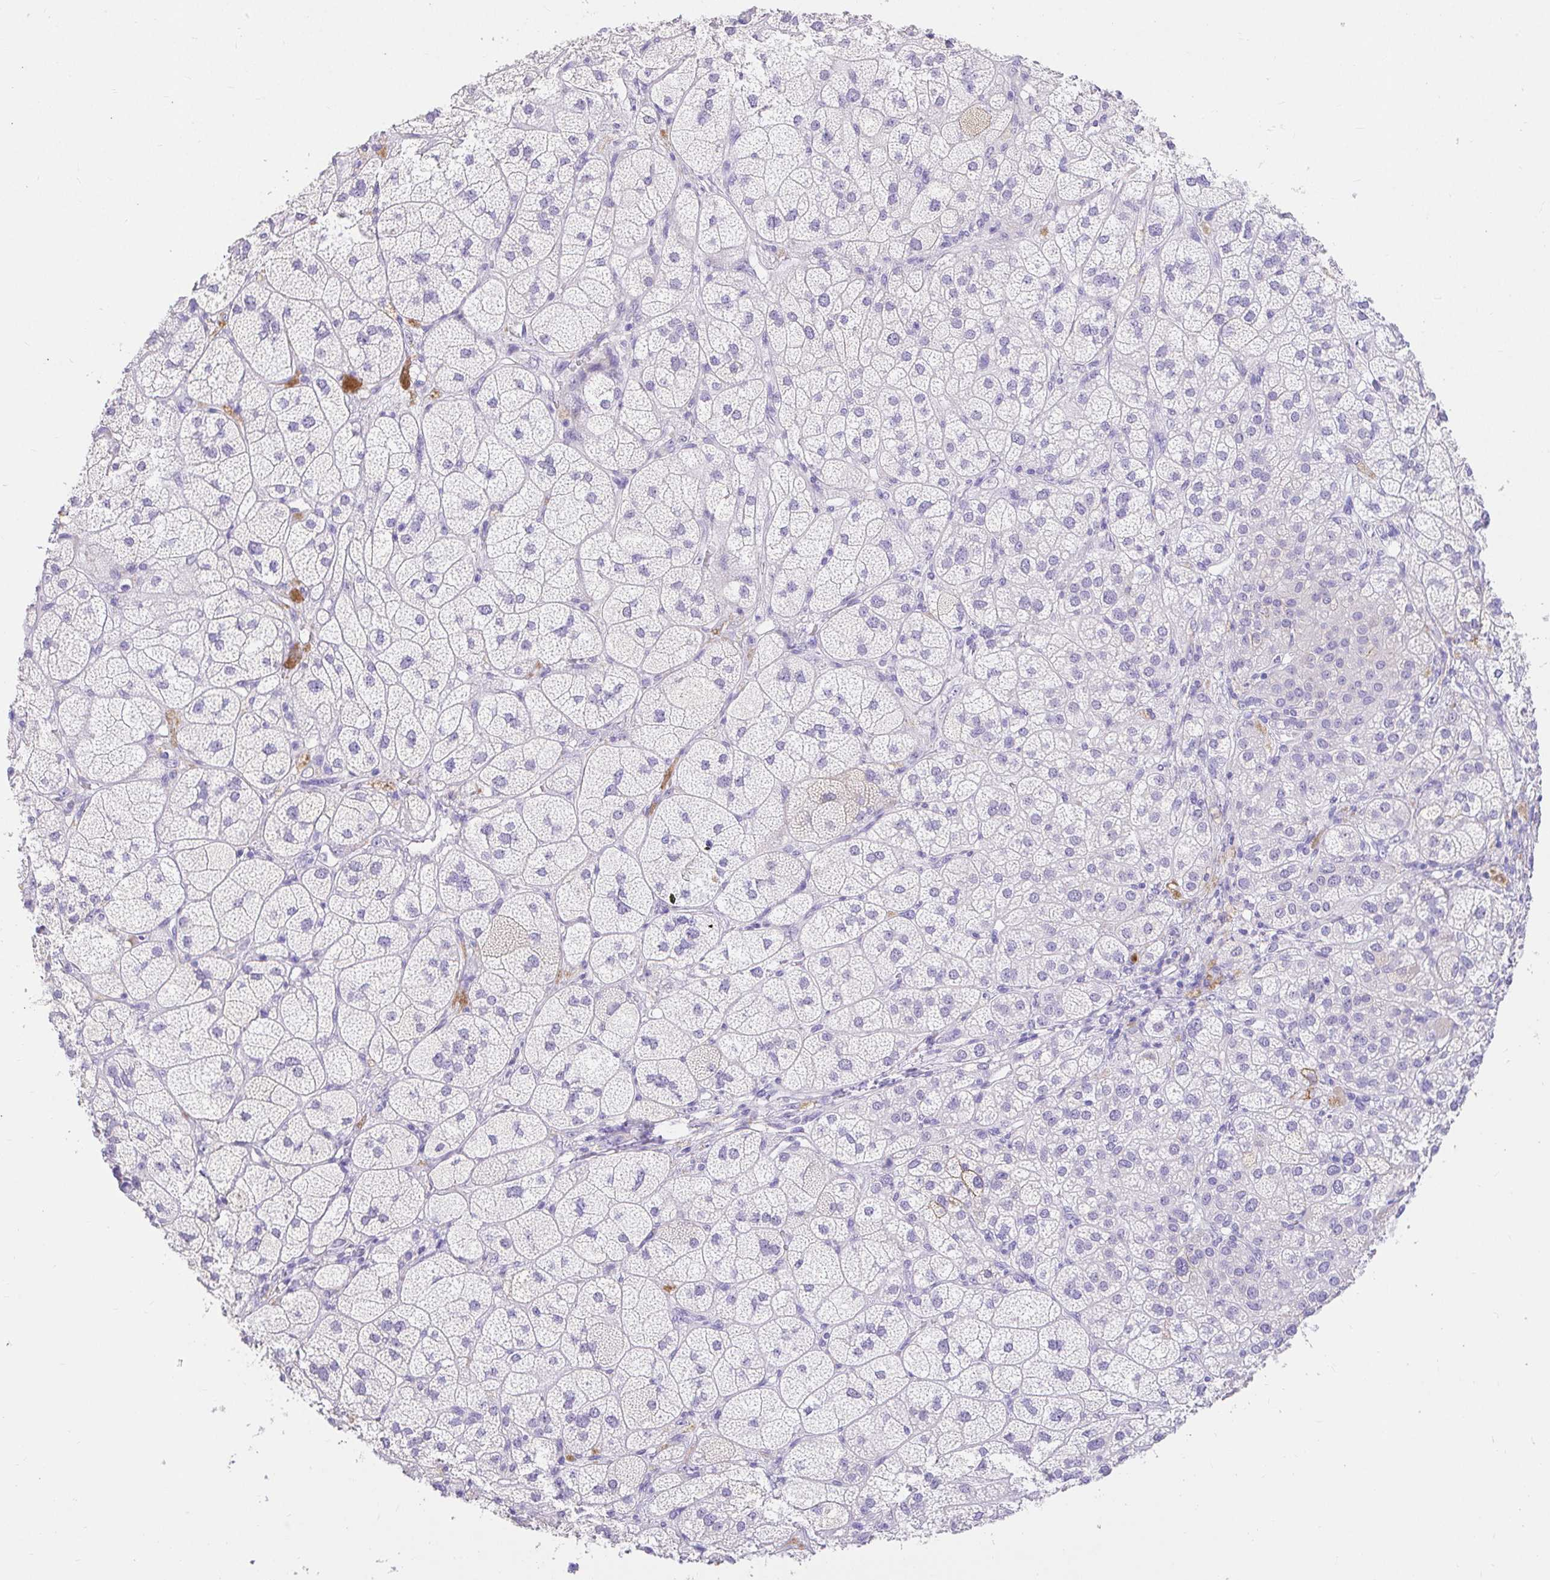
{"staining": {"intensity": "negative", "quantity": "none", "location": "none"}, "tissue": "adrenal gland", "cell_type": "Glandular cells", "image_type": "normal", "snomed": [{"axis": "morphology", "description": "Normal tissue, NOS"}, {"axis": "topography", "description": "Adrenal gland"}], "caption": "DAB immunohistochemical staining of normal human adrenal gland shows no significant positivity in glandular cells. The staining was performed using DAB (3,3'-diaminobenzidine) to visualize the protein expression in brown, while the nuclei were stained in blue with hematoxylin (Magnification: 20x).", "gene": "CDO1", "patient": {"sex": "female", "age": 60}}